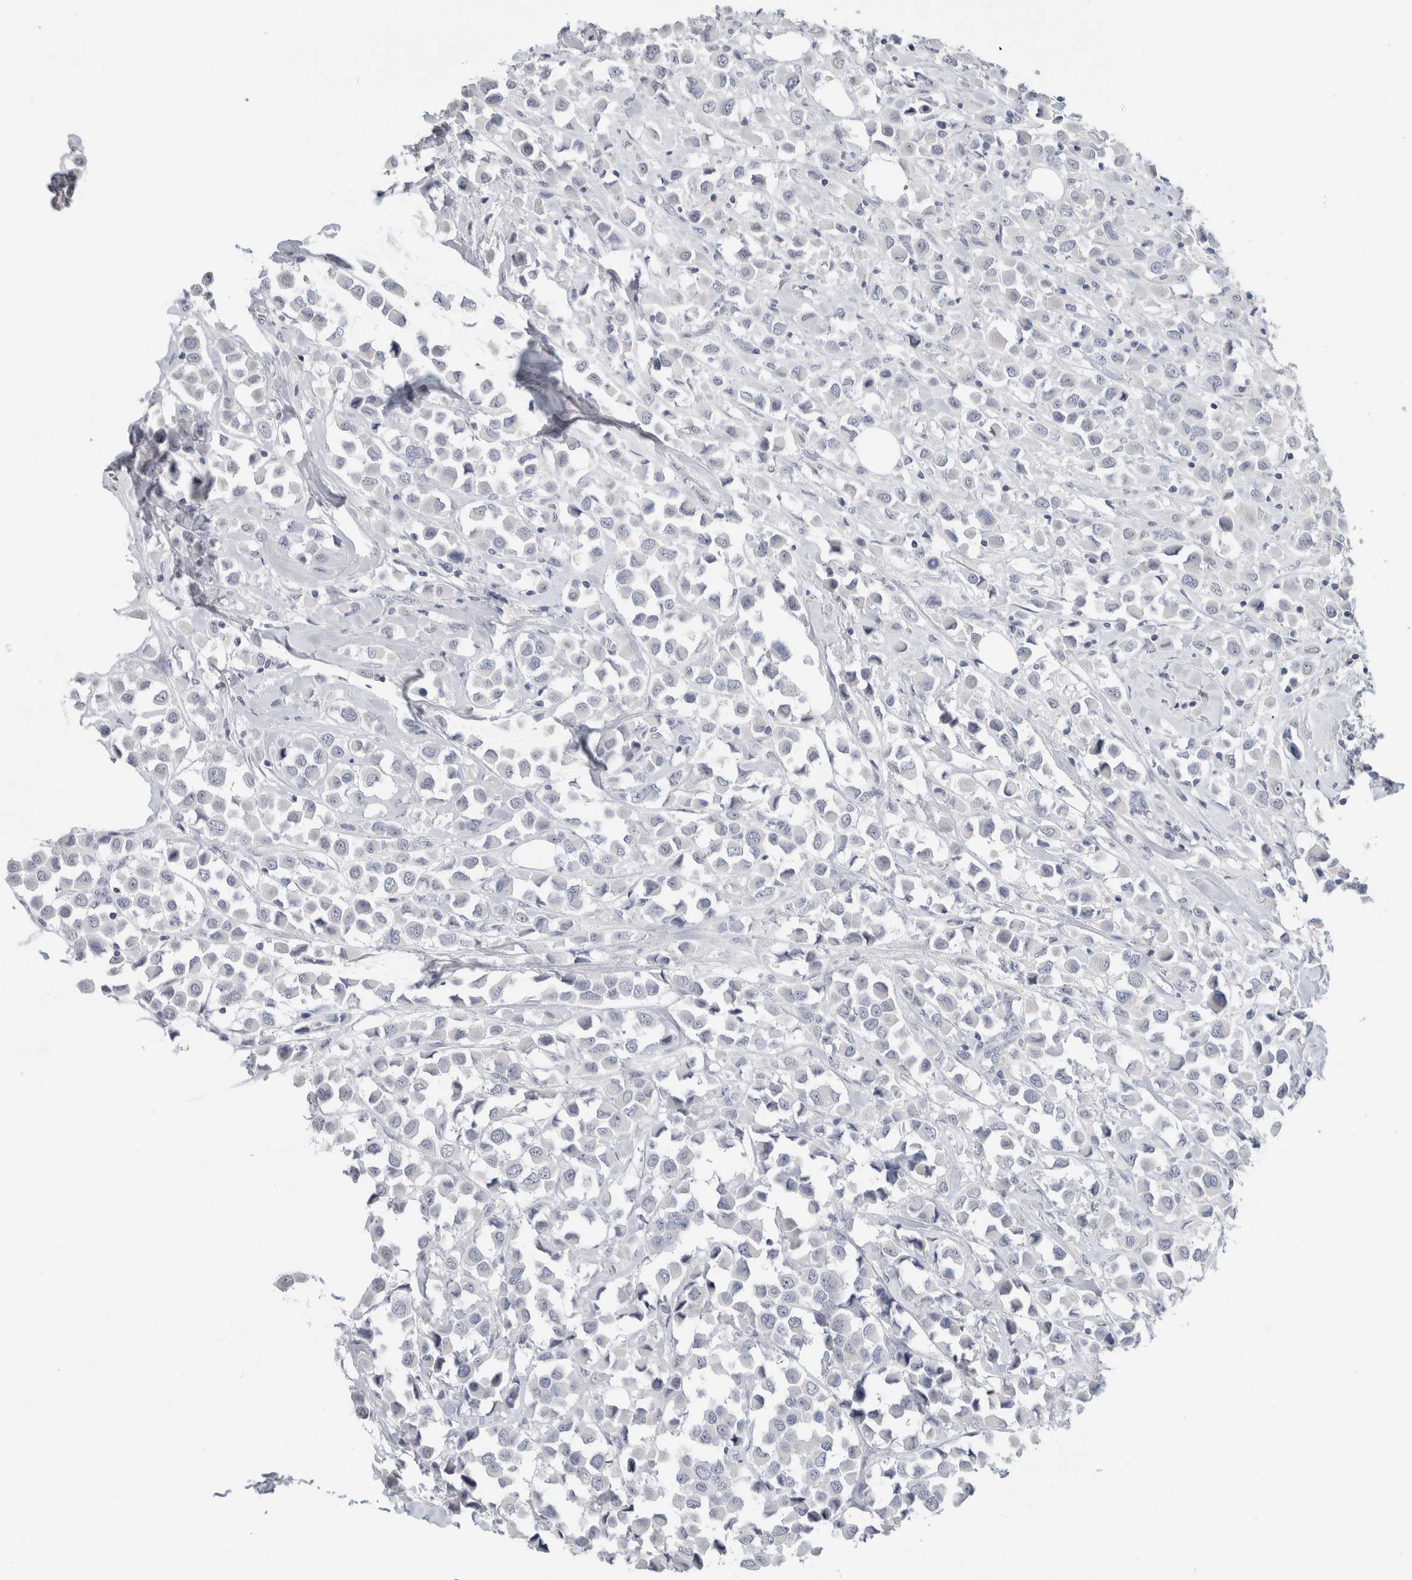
{"staining": {"intensity": "negative", "quantity": "none", "location": "none"}, "tissue": "breast cancer", "cell_type": "Tumor cells", "image_type": "cancer", "snomed": [{"axis": "morphology", "description": "Duct carcinoma"}, {"axis": "topography", "description": "Breast"}], "caption": "An image of human infiltrating ductal carcinoma (breast) is negative for staining in tumor cells.", "gene": "BCAN", "patient": {"sex": "female", "age": 61}}